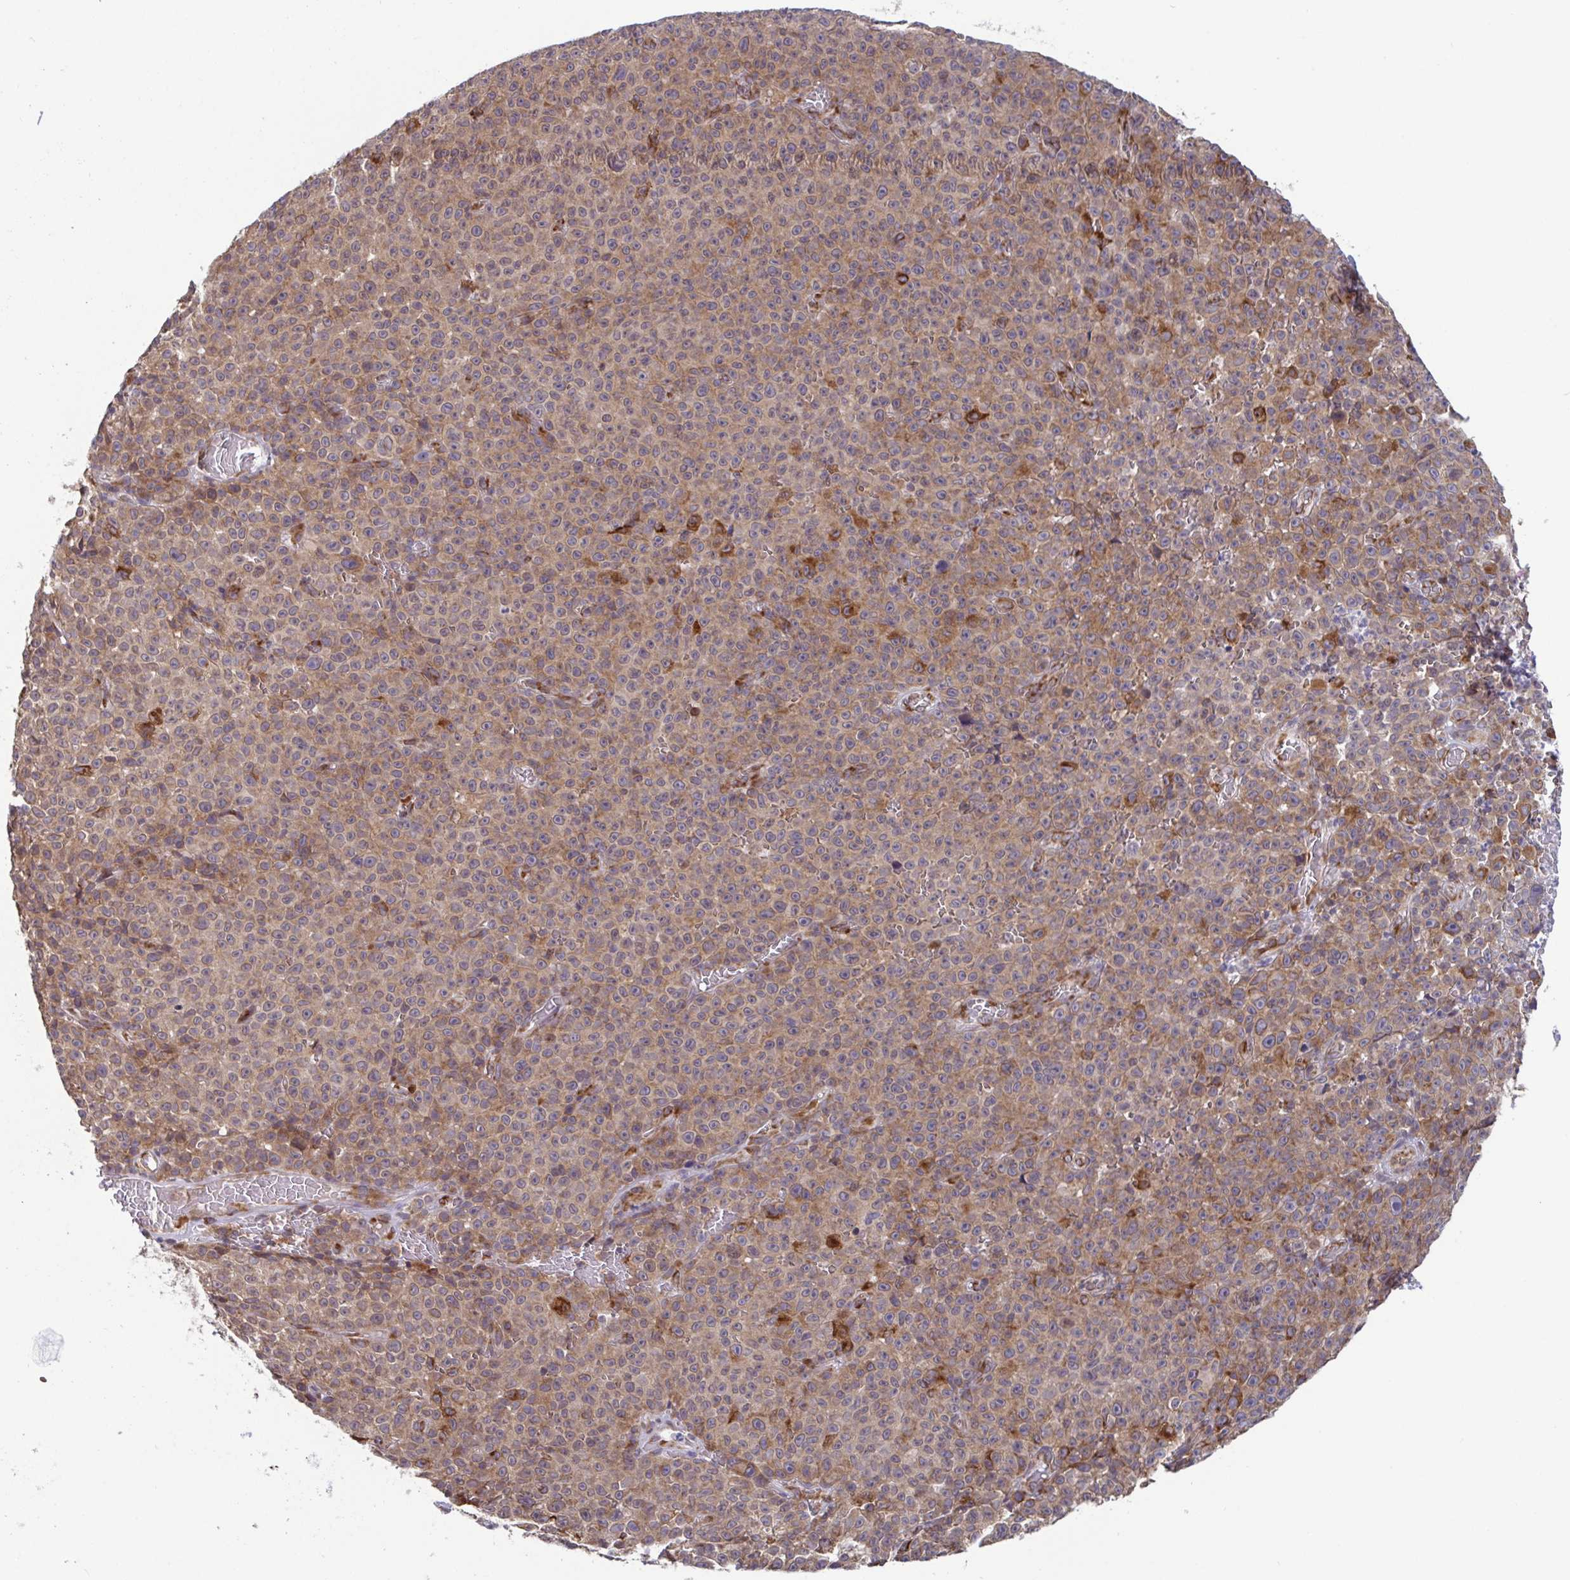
{"staining": {"intensity": "moderate", "quantity": ">75%", "location": "cytoplasmic/membranous"}, "tissue": "melanoma", "cell_type": "Tumor cells", "image_type": "cancer", "snomed": [{"axis": "morphology", "description": "Malignant melanoma, NOS"}, {"axis": "topography", "description": "Skin"}], "caption": "Melanoma stained with a brown dye shows moderate cytoplasmic/membranous positive expression in about >75% of tumor cells.", "gene": "ATP5MJ", "patient": {"sex": "female", "age": 82}}